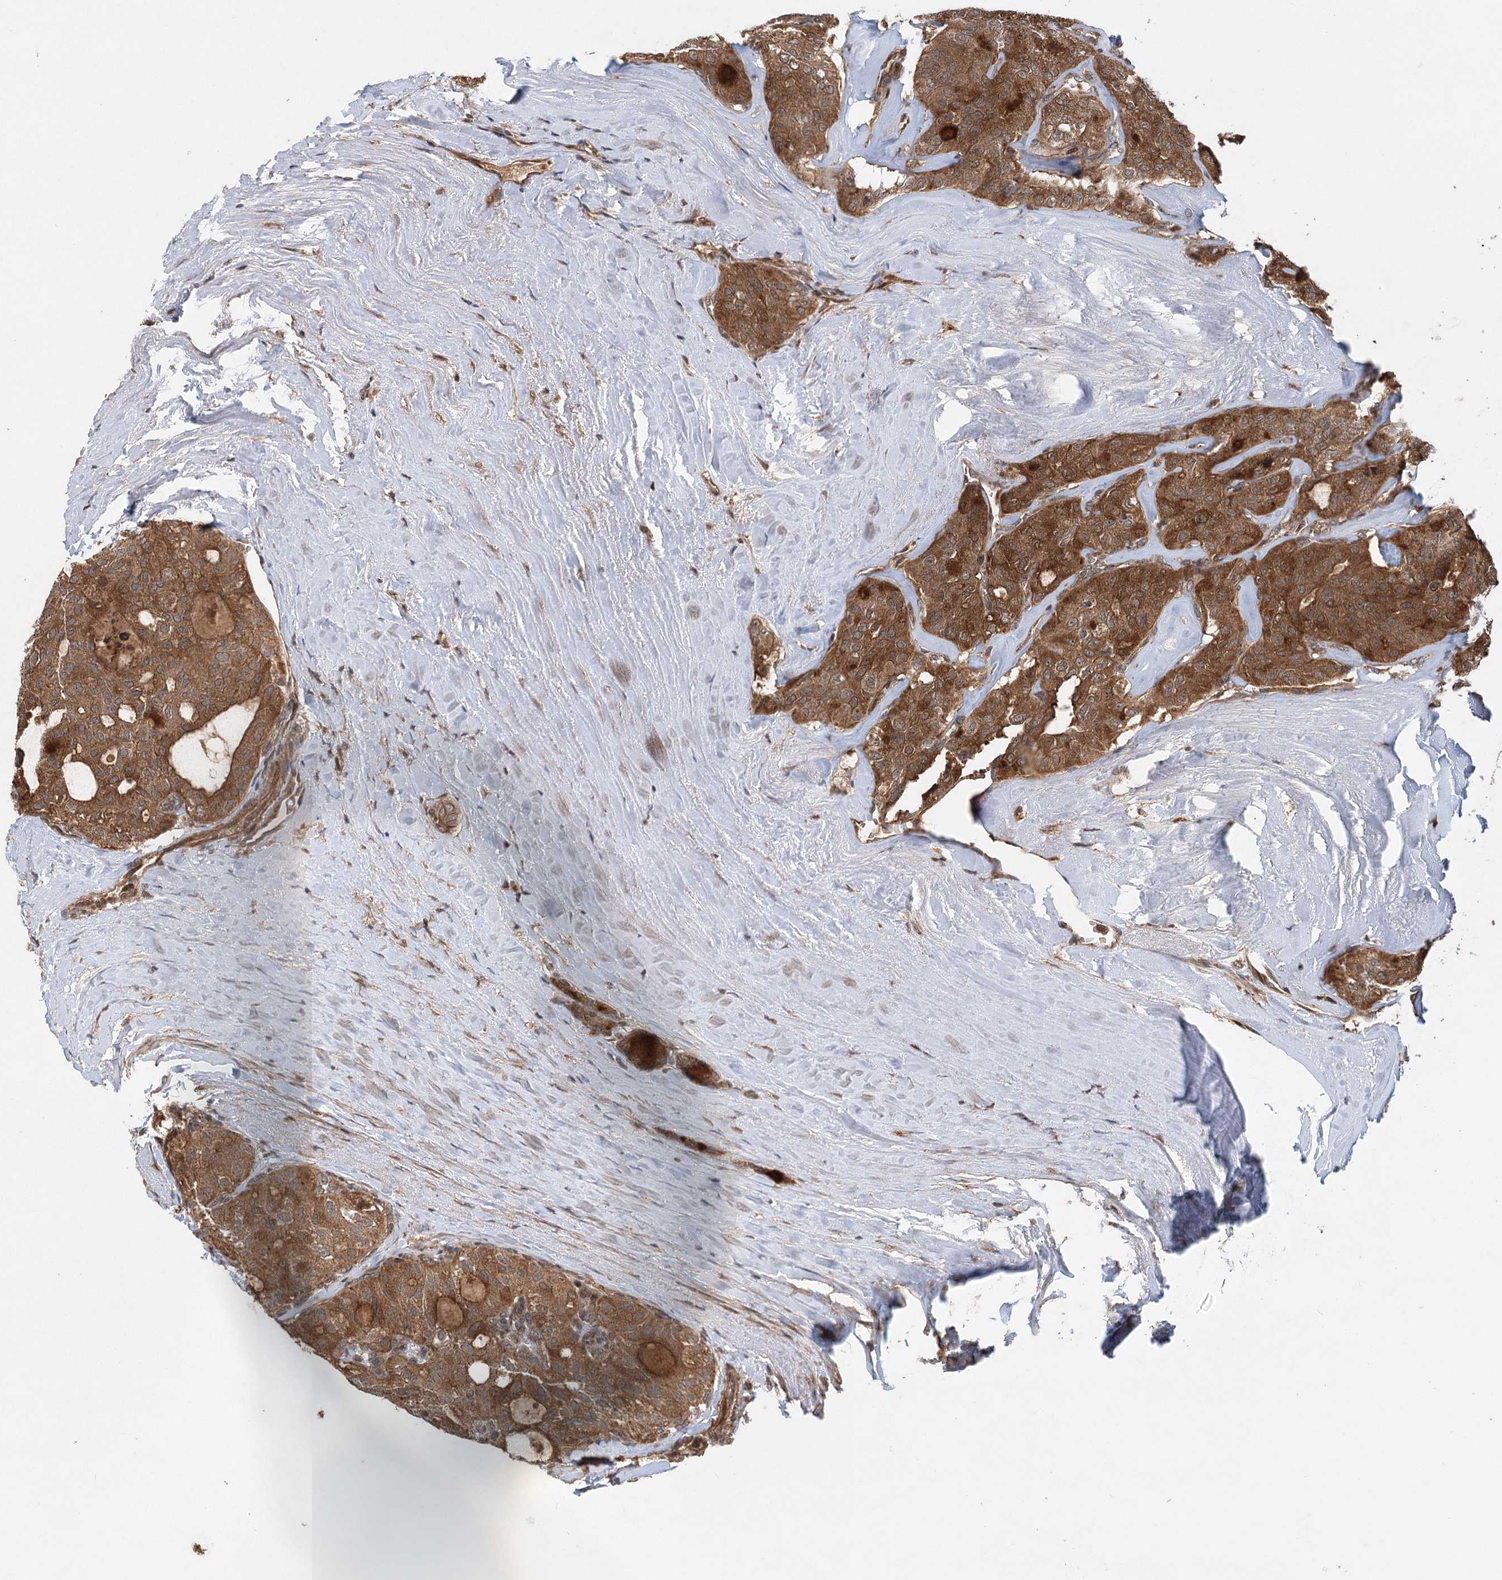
{"staining": {"intensity": "strong", "quantity": ">75%", "location": "cytoplasmic/membranous"}, "tissue": "thyroid cancer", "cell_type": "Tumor cells", "image_type": "cancer", "snomed": [{"axis": "morphology", "description": "Follicular adenoma carcinoma, NOS"}, {"axis": "topography", "description": "Thyroid gland"}], "caption": "This photomicrograph displays IHC staining of human thyroid cancer (follicular adenoma carcinoma), with high strong cytoplasmic/membranous expression in about >75% of tumor cells.", "gene": "INSIG2", "patient": {"sex": "male", "age": 75}}